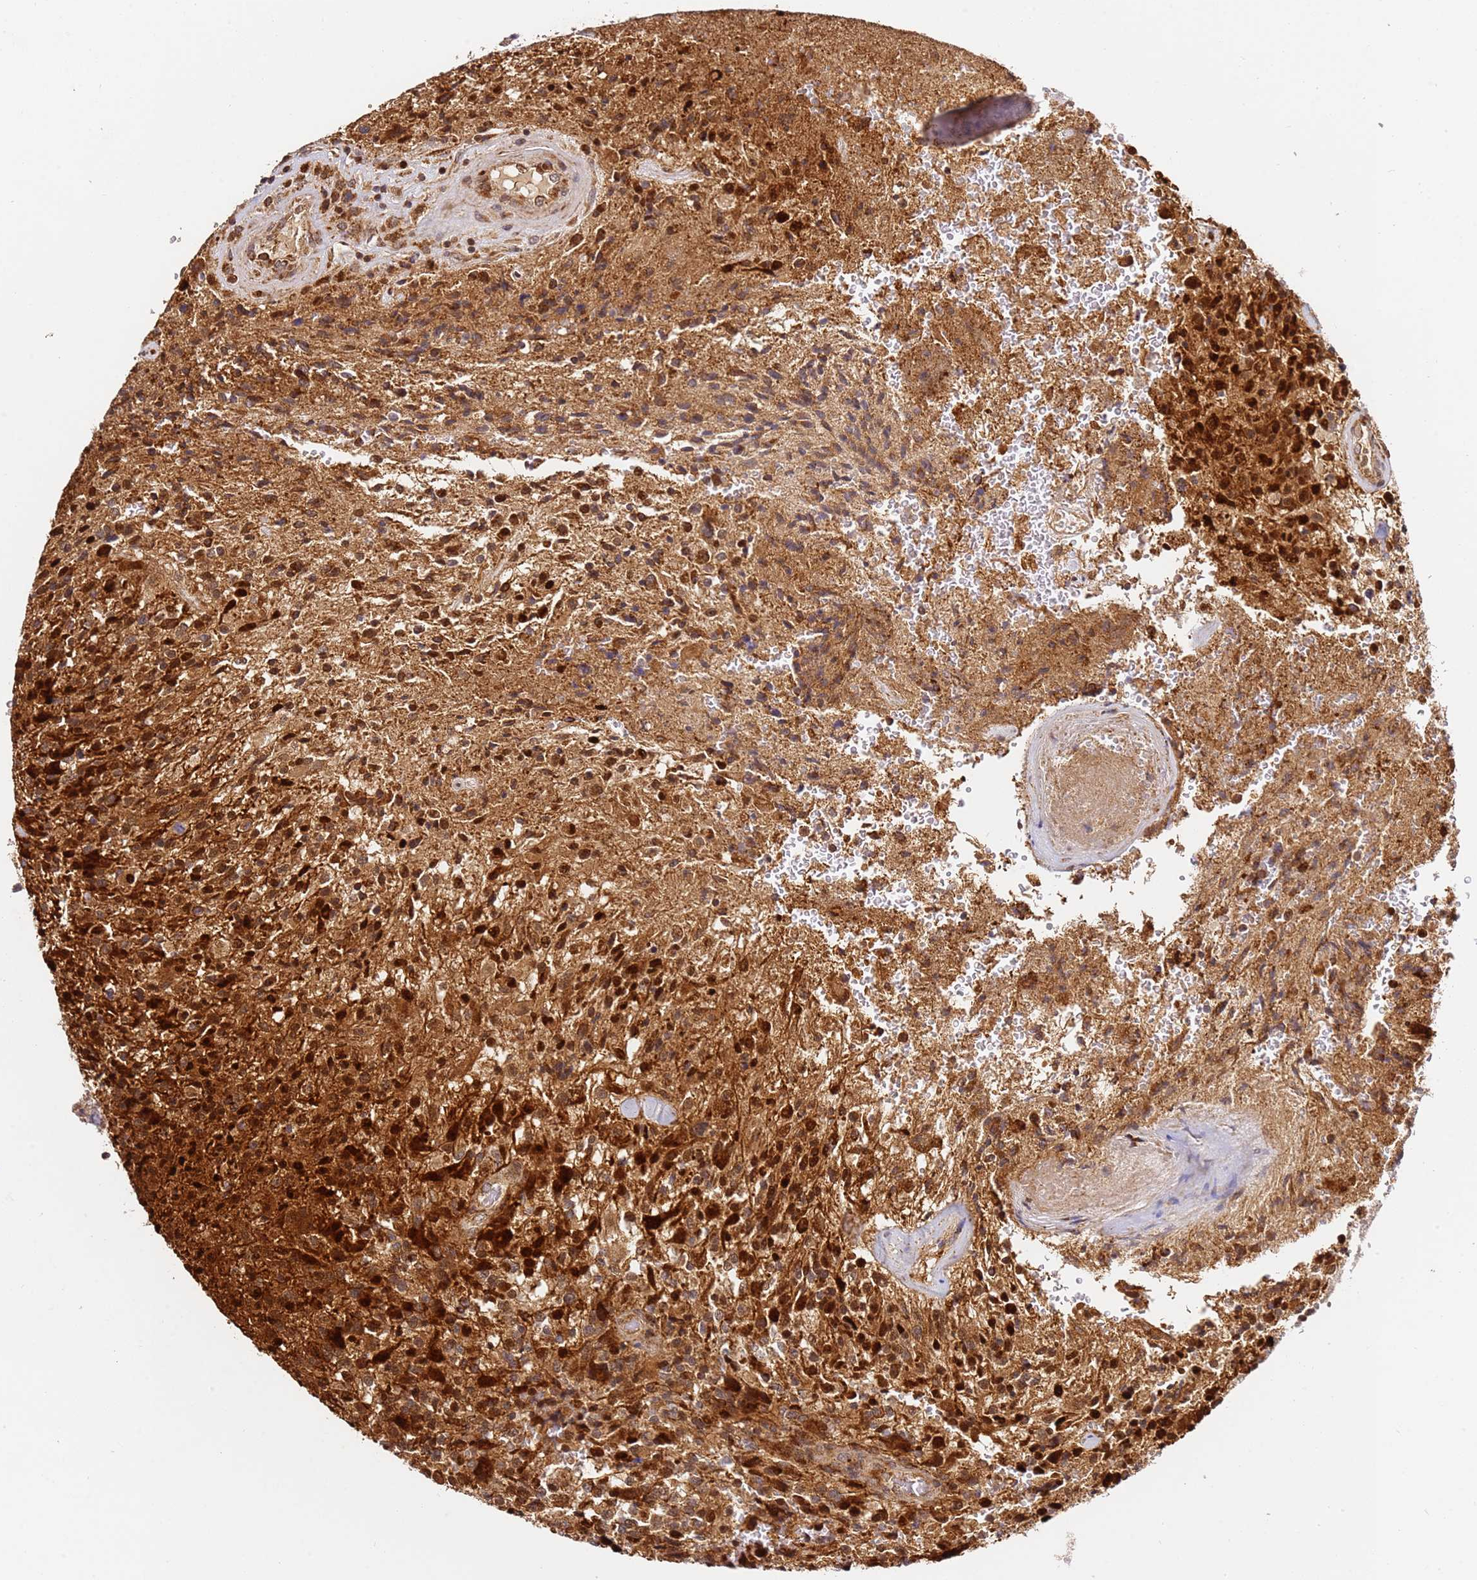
{"staining": {"intensity": "strong", "quantity": ">75%", "location": "cytoplasmic/membranous,nuclear"}, "tissue": "glioma", "cell_type": "Tumor cells", "image_type": "cancer", "snomed": [{"axis": "morphology", "description": "Normal tissue, NOS"}, {"axis": "morphology", "description": "Glioma, malignant, High grade"}, {"axis": "topography", "description": "Cerebral cortex"}], "caption": "Human high-grade glioma (malignant) stained for a protein (brown) exhibits strong cytoplasmic/membranous and nuclear positive positivity in approximately >75% of tumor cells.", "gene": "SMOX", "patient": {"sex": "male", "age": 56}}